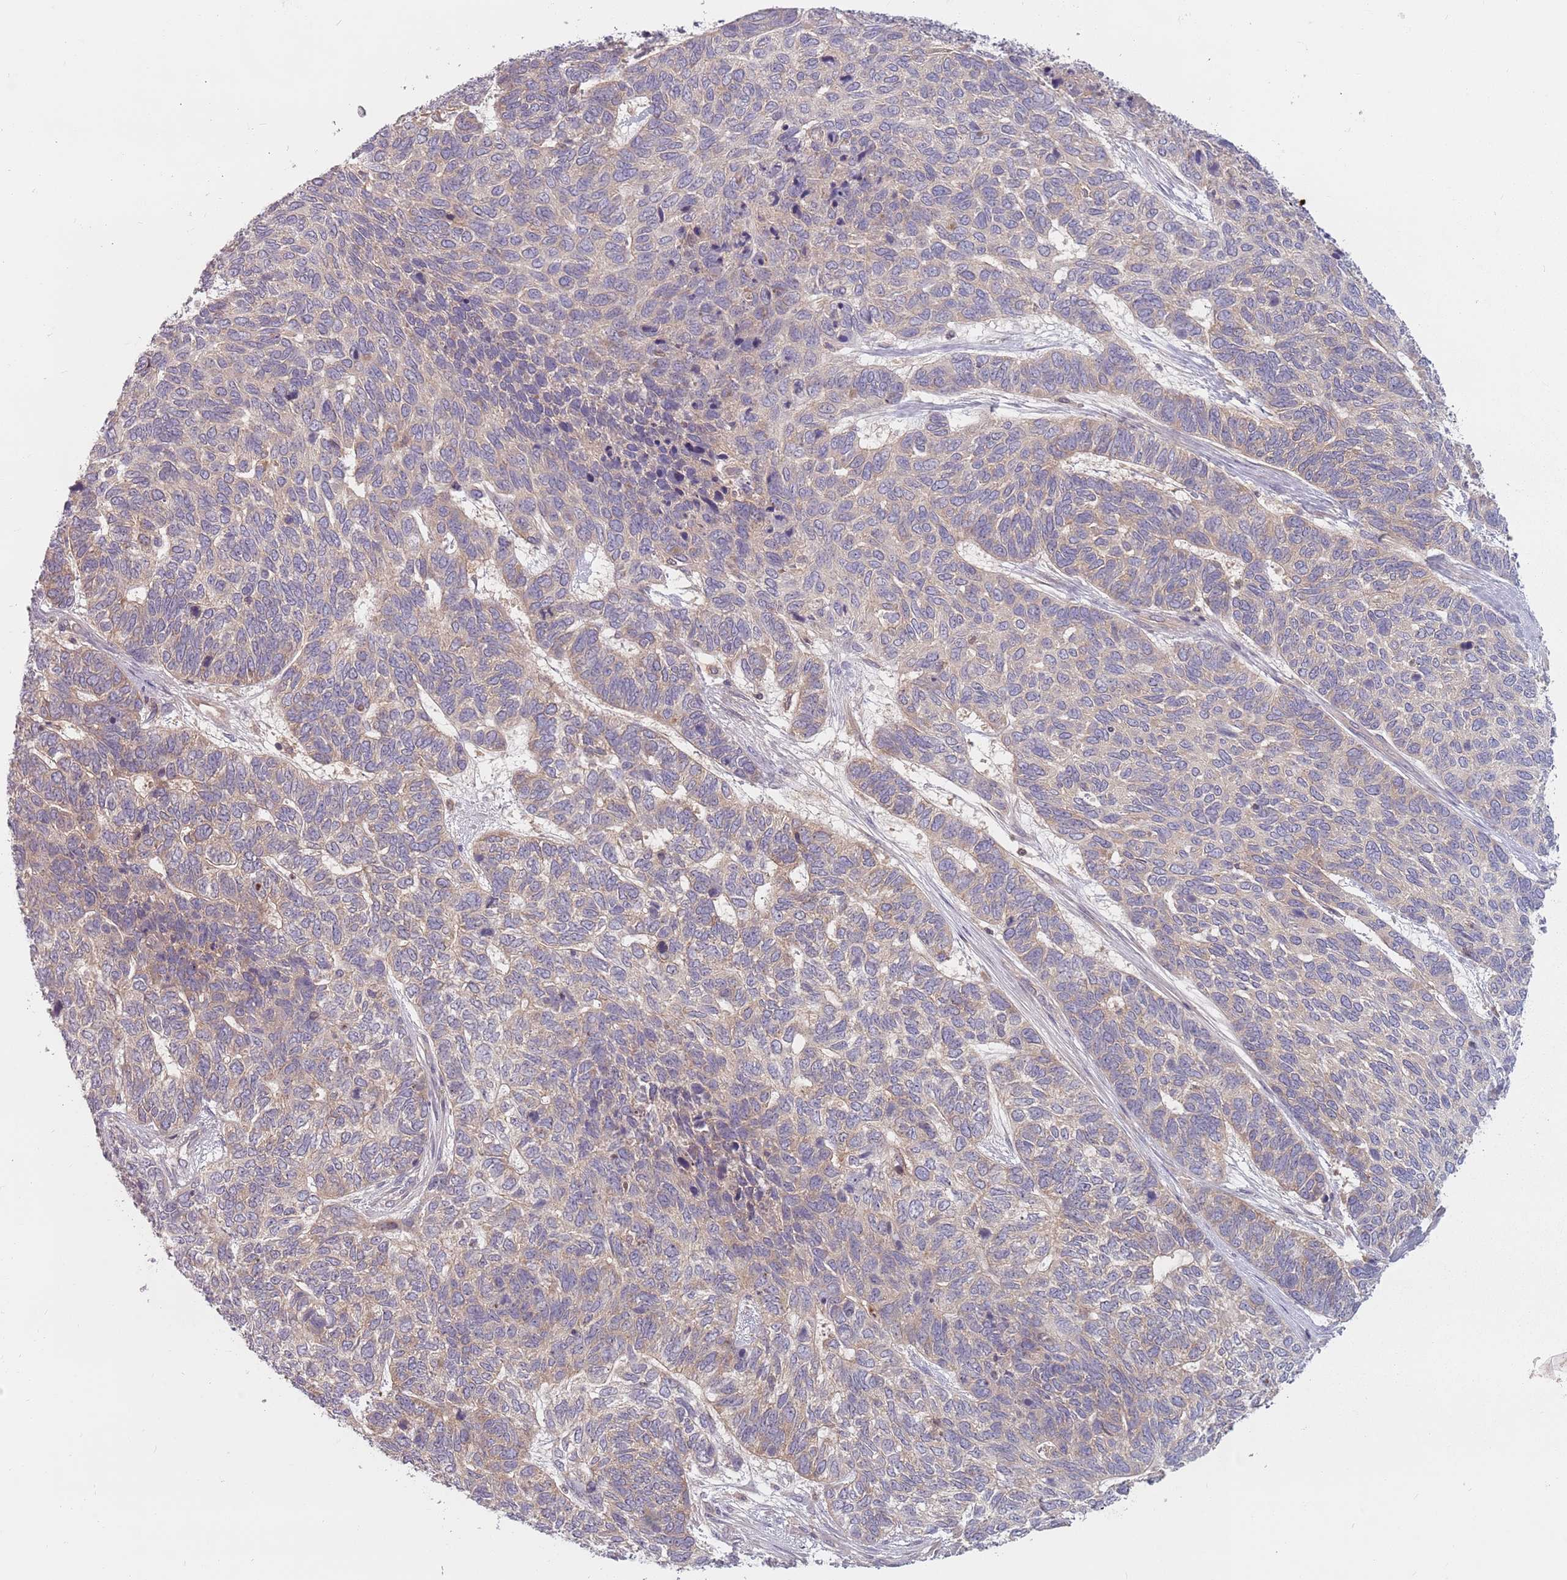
{"staining": {"intensity": "weak", "quantity": "25%-75%", "location": "cytoplasmic/membranous"}, "tissue": "skin cancer", "cell_type": "Tumor cells", "image_type": "cancer", "snomed": [{"axis": "morphology", "description": "Basal cell carcinoma"}, {"axis": "topography", "description": "Skin"}], "caption": "Weak cytoplasmic/membranous protein positivity is appreciated in approximately 25%-75% of tumor cells in skin basal cell carcinoma.", "gene": "ASB13", "patient": {"sex": "female", "age": 65}}